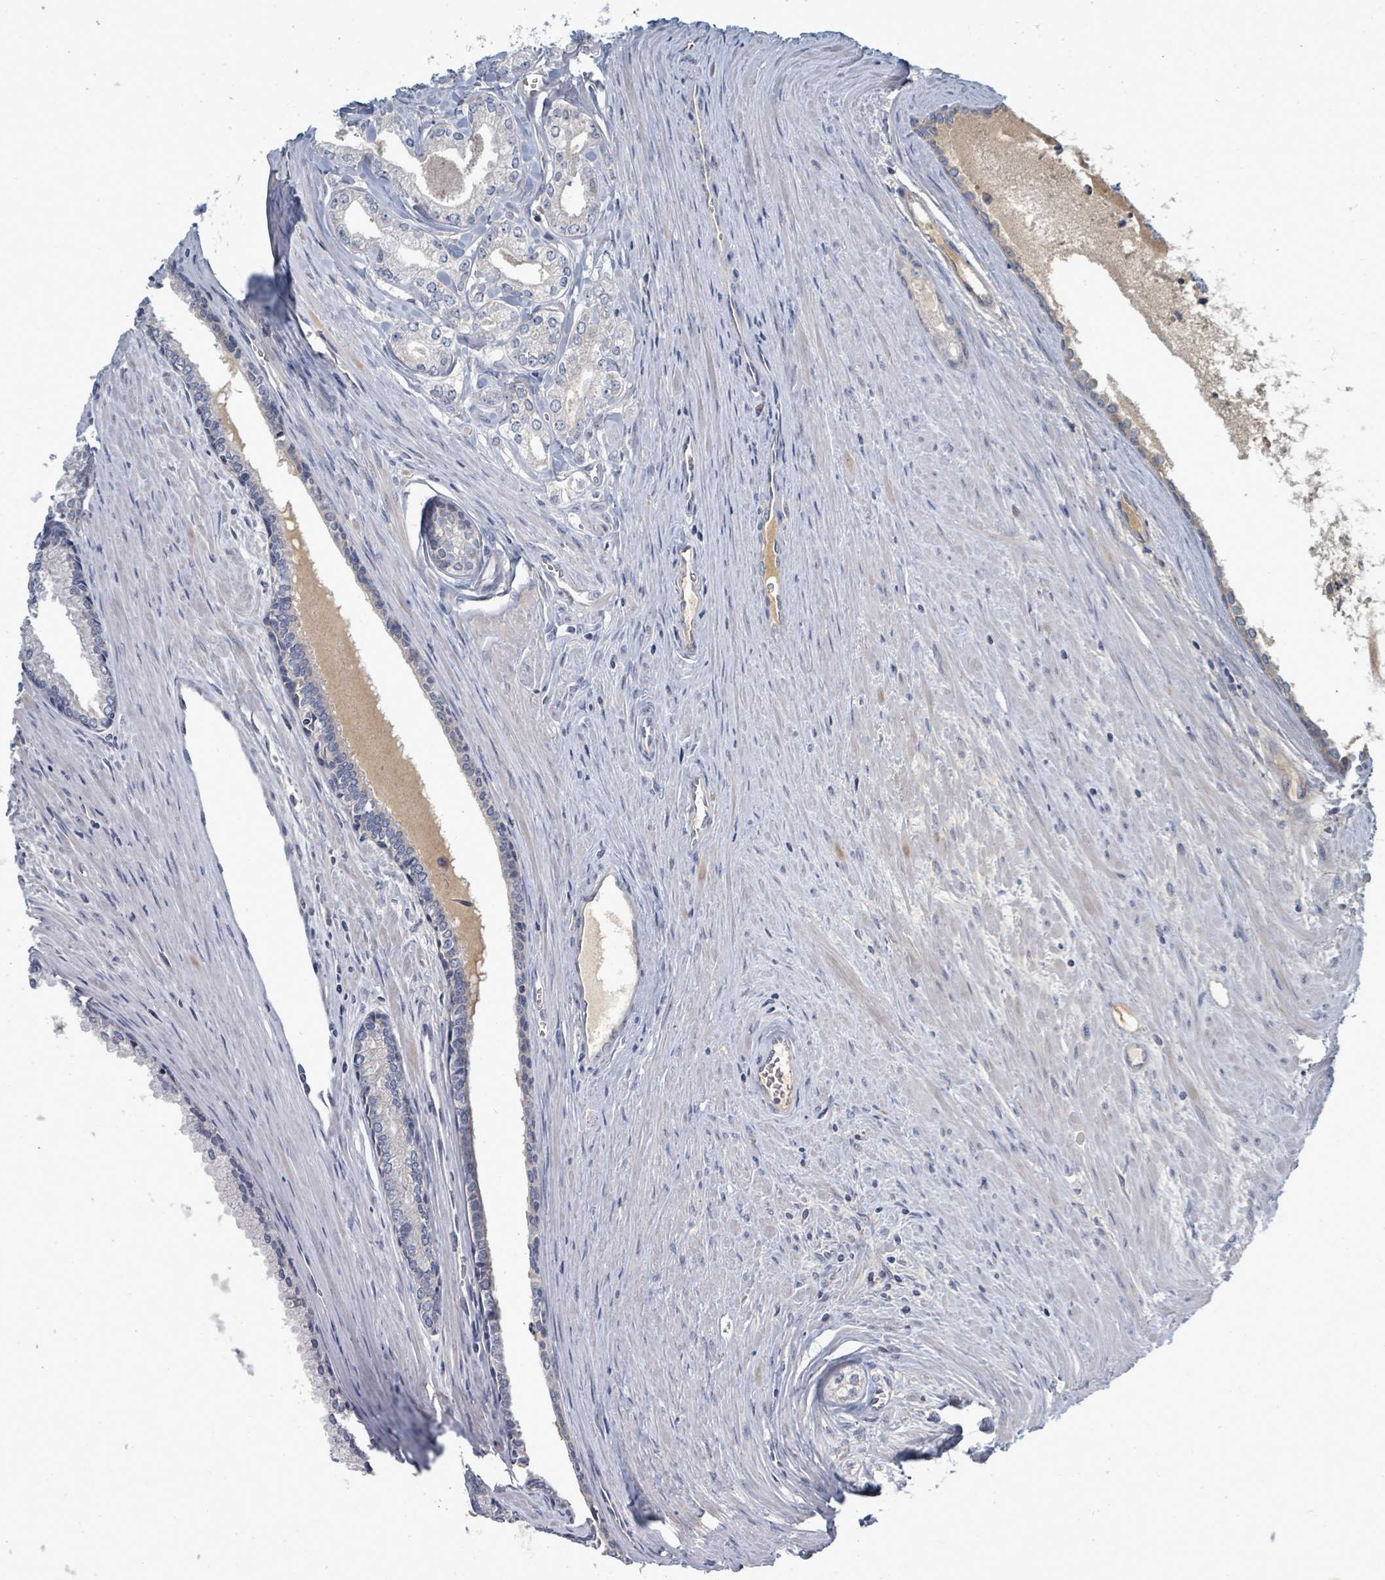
{"staining": {"intensity": "negative", "quantity": "none", "location": "none"}, "tissue": "prostate cancer", "cell_type": "Tumor cells", "image_type": "cancer", "snomed": [{"axis": "morphology", "description": "Adenocarcinoma, High grade"}, {"axis": "topography", "description": "Prostate"}], "caption": "A histopathology image of prostate cancer stained for a protein exhibits no brown staining in tumor cells.", "gene": "SLC25A23", "patient": {"sex": "male", "age": 68}}